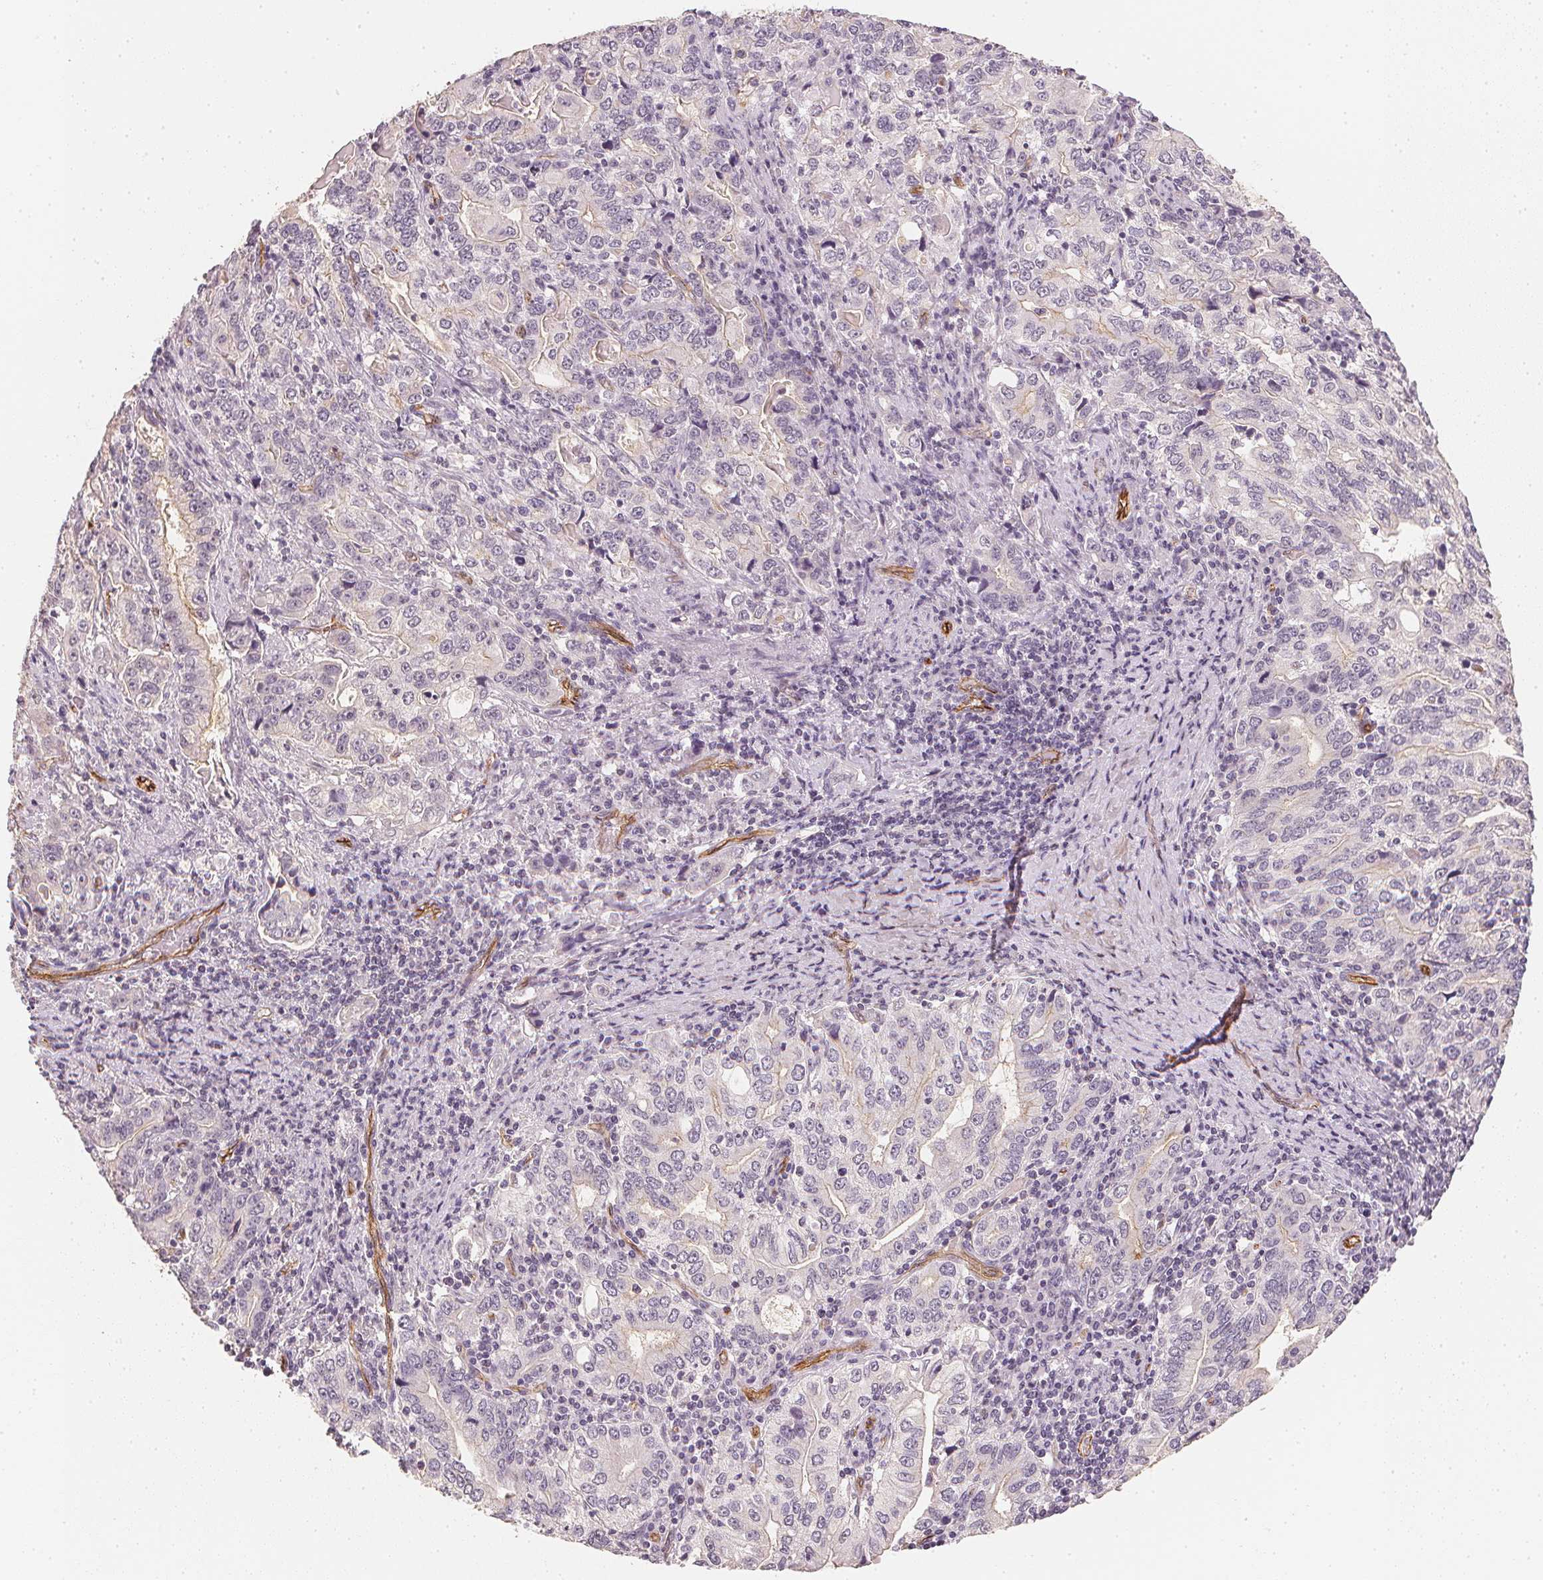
{"staining": {"intensity": "negative", "quantity": "none", "location": "none"}, "tissue": "stomach cancer", "cell_type": "Tumor cells", "image_type": "cancer", "snomed": [{"axis": "morphology", "description": "Adenocarcinoma, NOS"}, {"axis": "topography", "description": "Stomach, lower"}], "caption": "The photomicrograph demonstrates no significant expression in tumor cells of stomach adenocarcinoma.", "gene": "CIB1", "patient": {"sex": "female", "age": 72}}